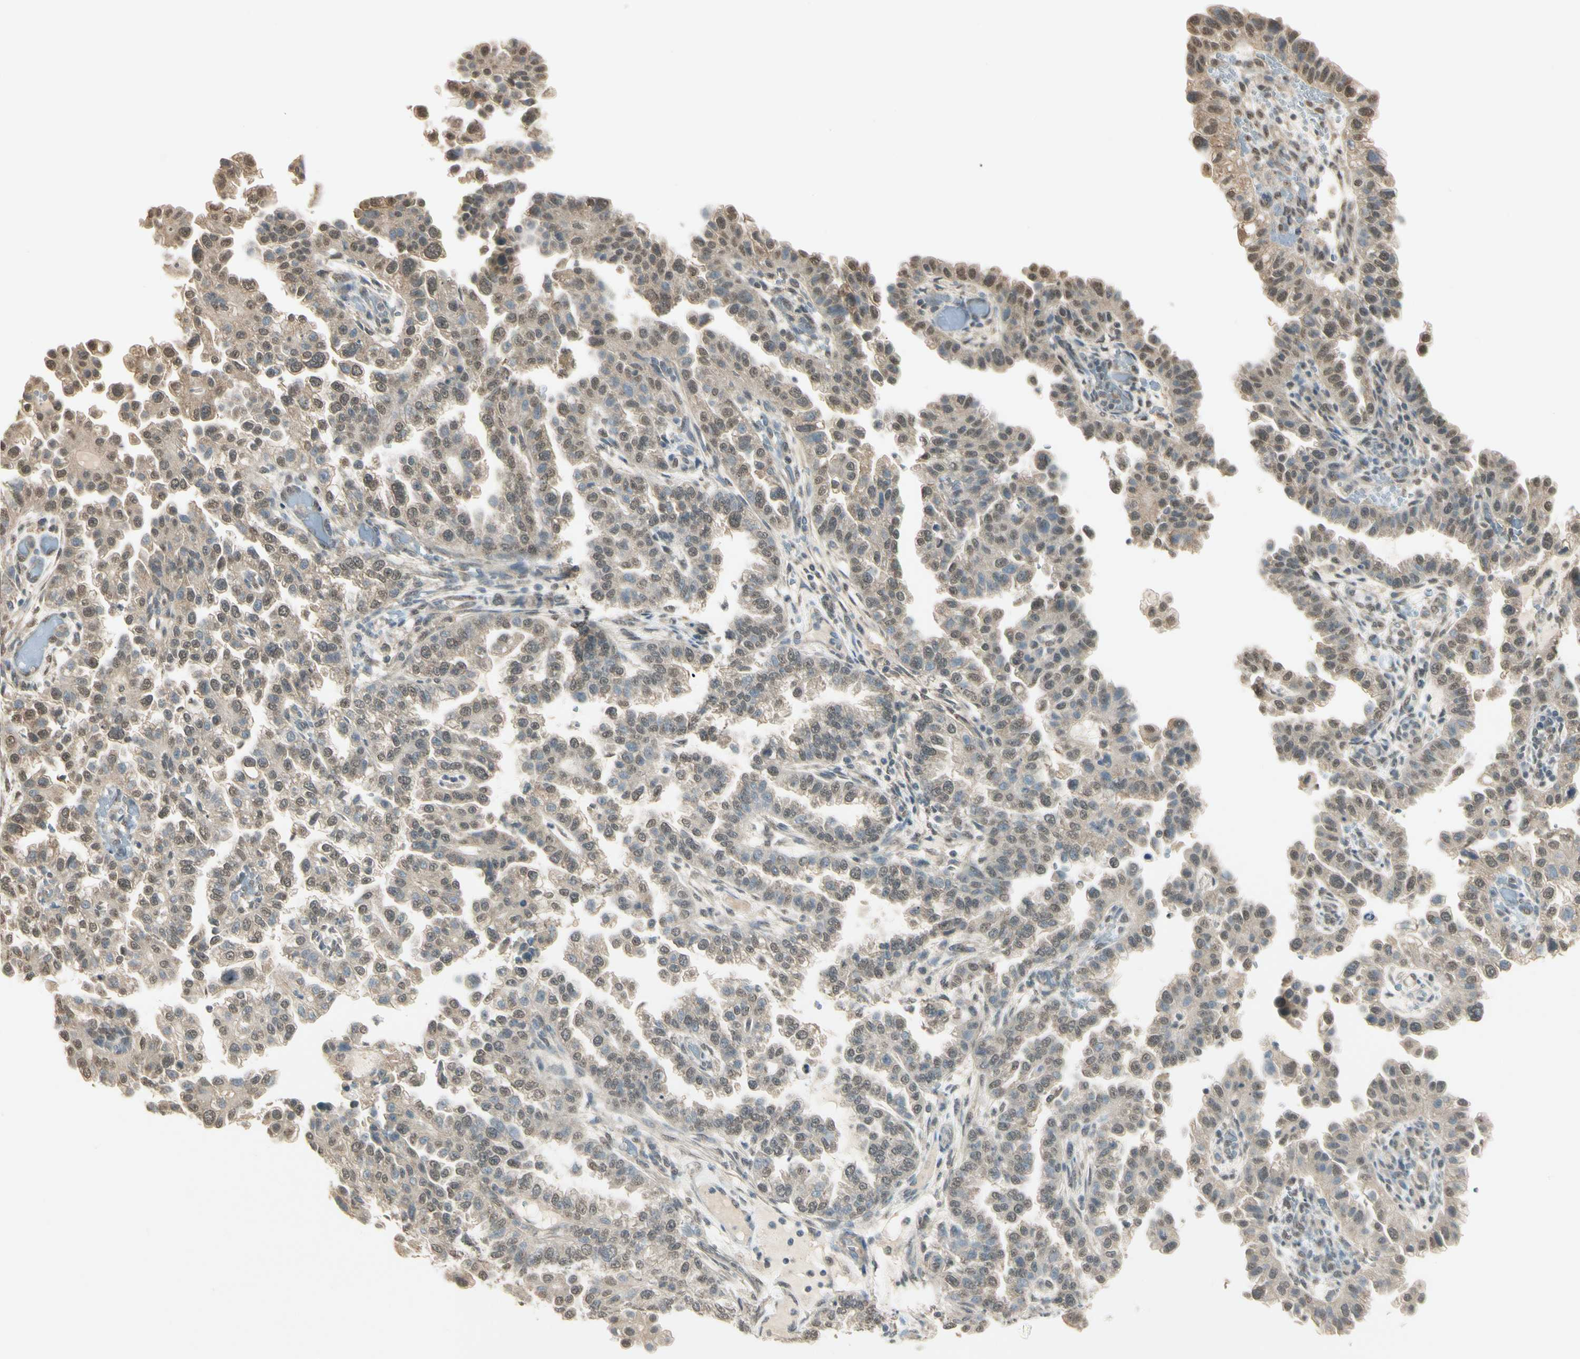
{"staining": {"intensity": "weak", "quantity": ">75%", "location": "cytoplasmic/membranous,nuclear"}, "tissue": "endometrial cancer", "cell_type": "Tumor cells", "image_type": "cancer", "snomed": [{"axis": "morphology", "description": "Adenocarcinoma, NOS"}, {"axis": "topography", "description": "Endometrium"}], "caption": "Endometrial cancer (adenocarcinoma) stained with a protein marker shows weak staining in tumor cells.", "gene": "SGCA", "patient": {"sex": "female", "age": 85}}